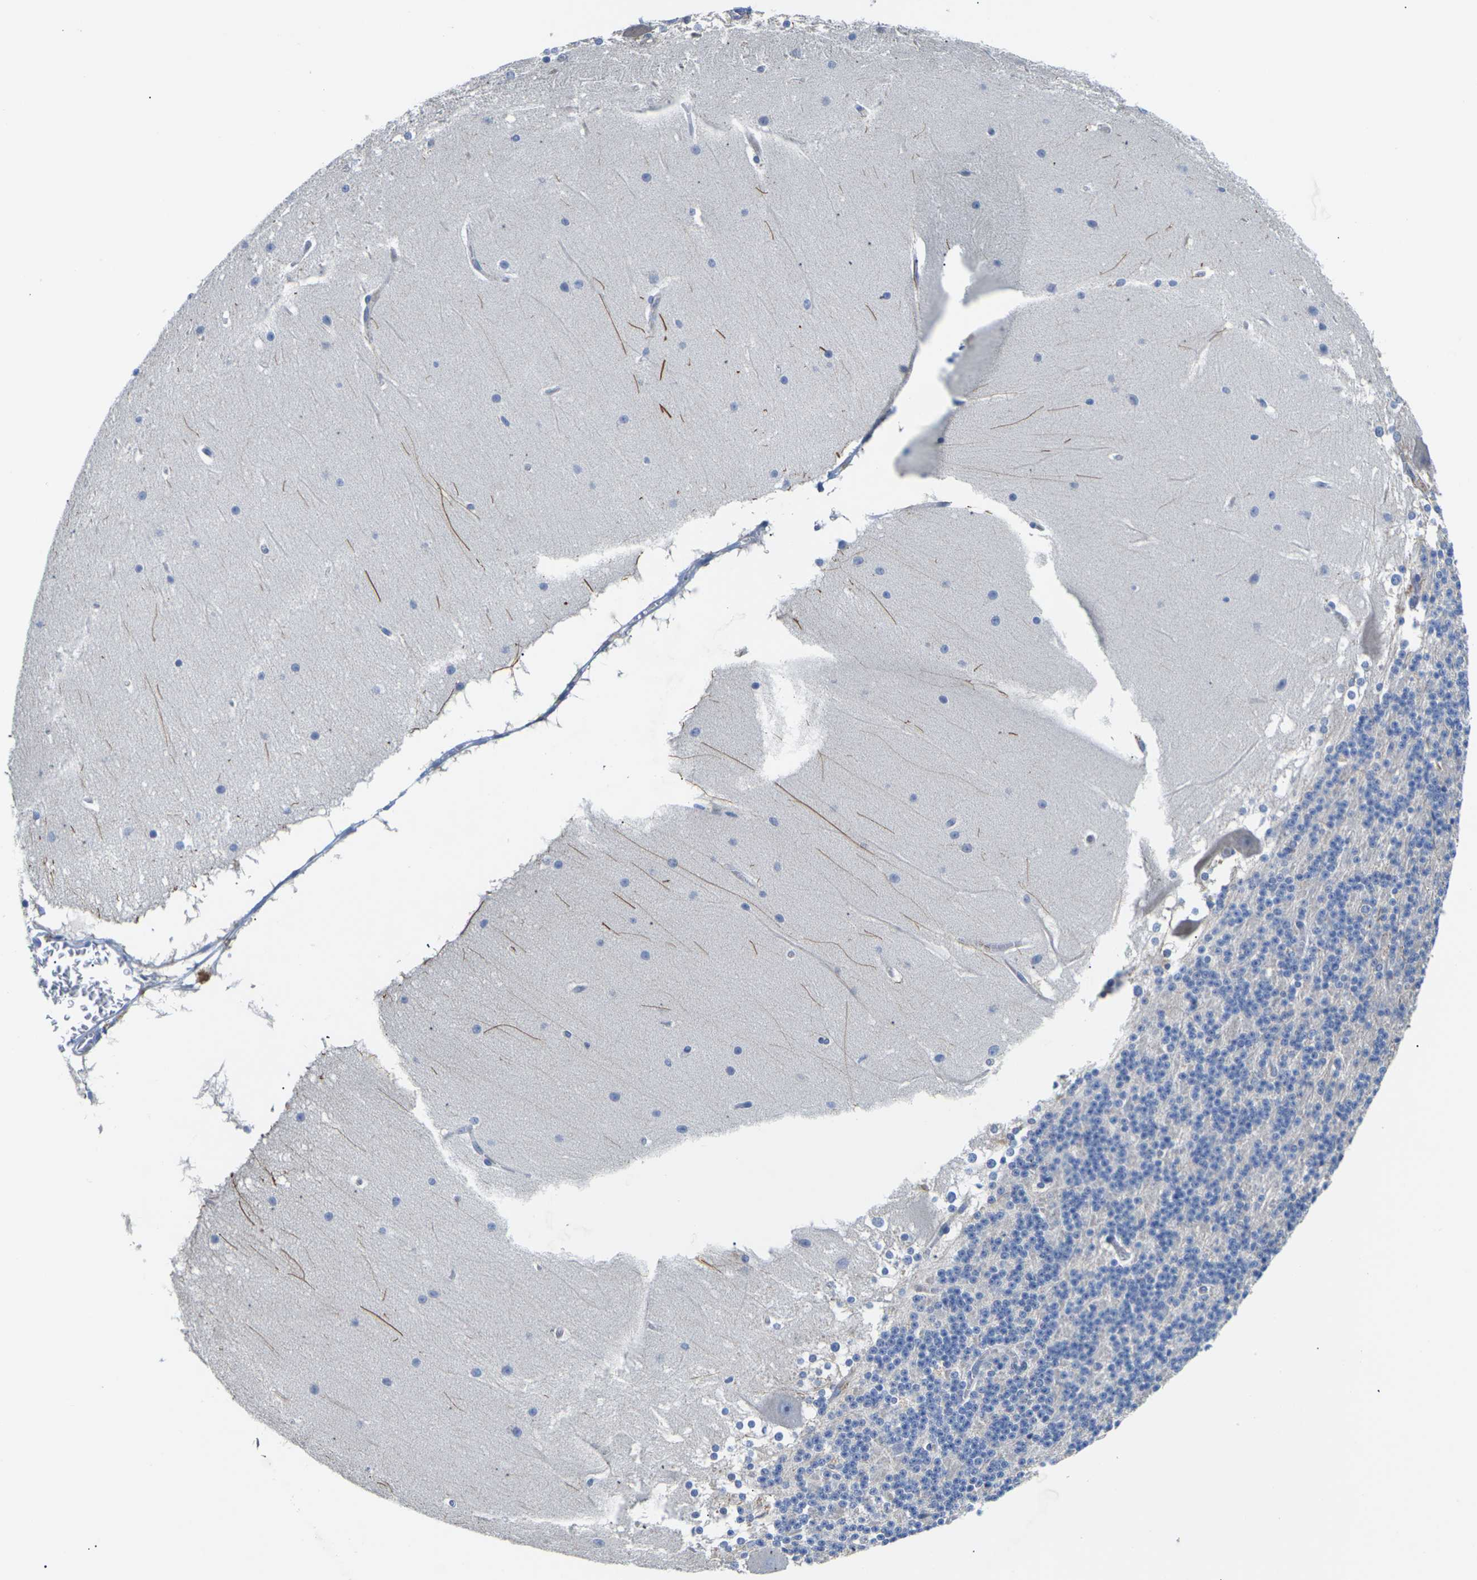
{"staining": {"intensity": "negative", "quantity": "none", "location": "none"}, "tissue": "cerebellum", "cell_type": "Cells in granular layer", "image_type": "normal", "snomed": [{"axis": "morphology", "description": "Normal tissue, NOS"}, {"axis": "topography", "description": "Cerebellum"}], "caption": "There is no significant staining in cells in granular layer of cerebellum. Nuclei are stained in blue.", "gene": "TMCO4", "patient": {"sex": "female", "age": 19}}